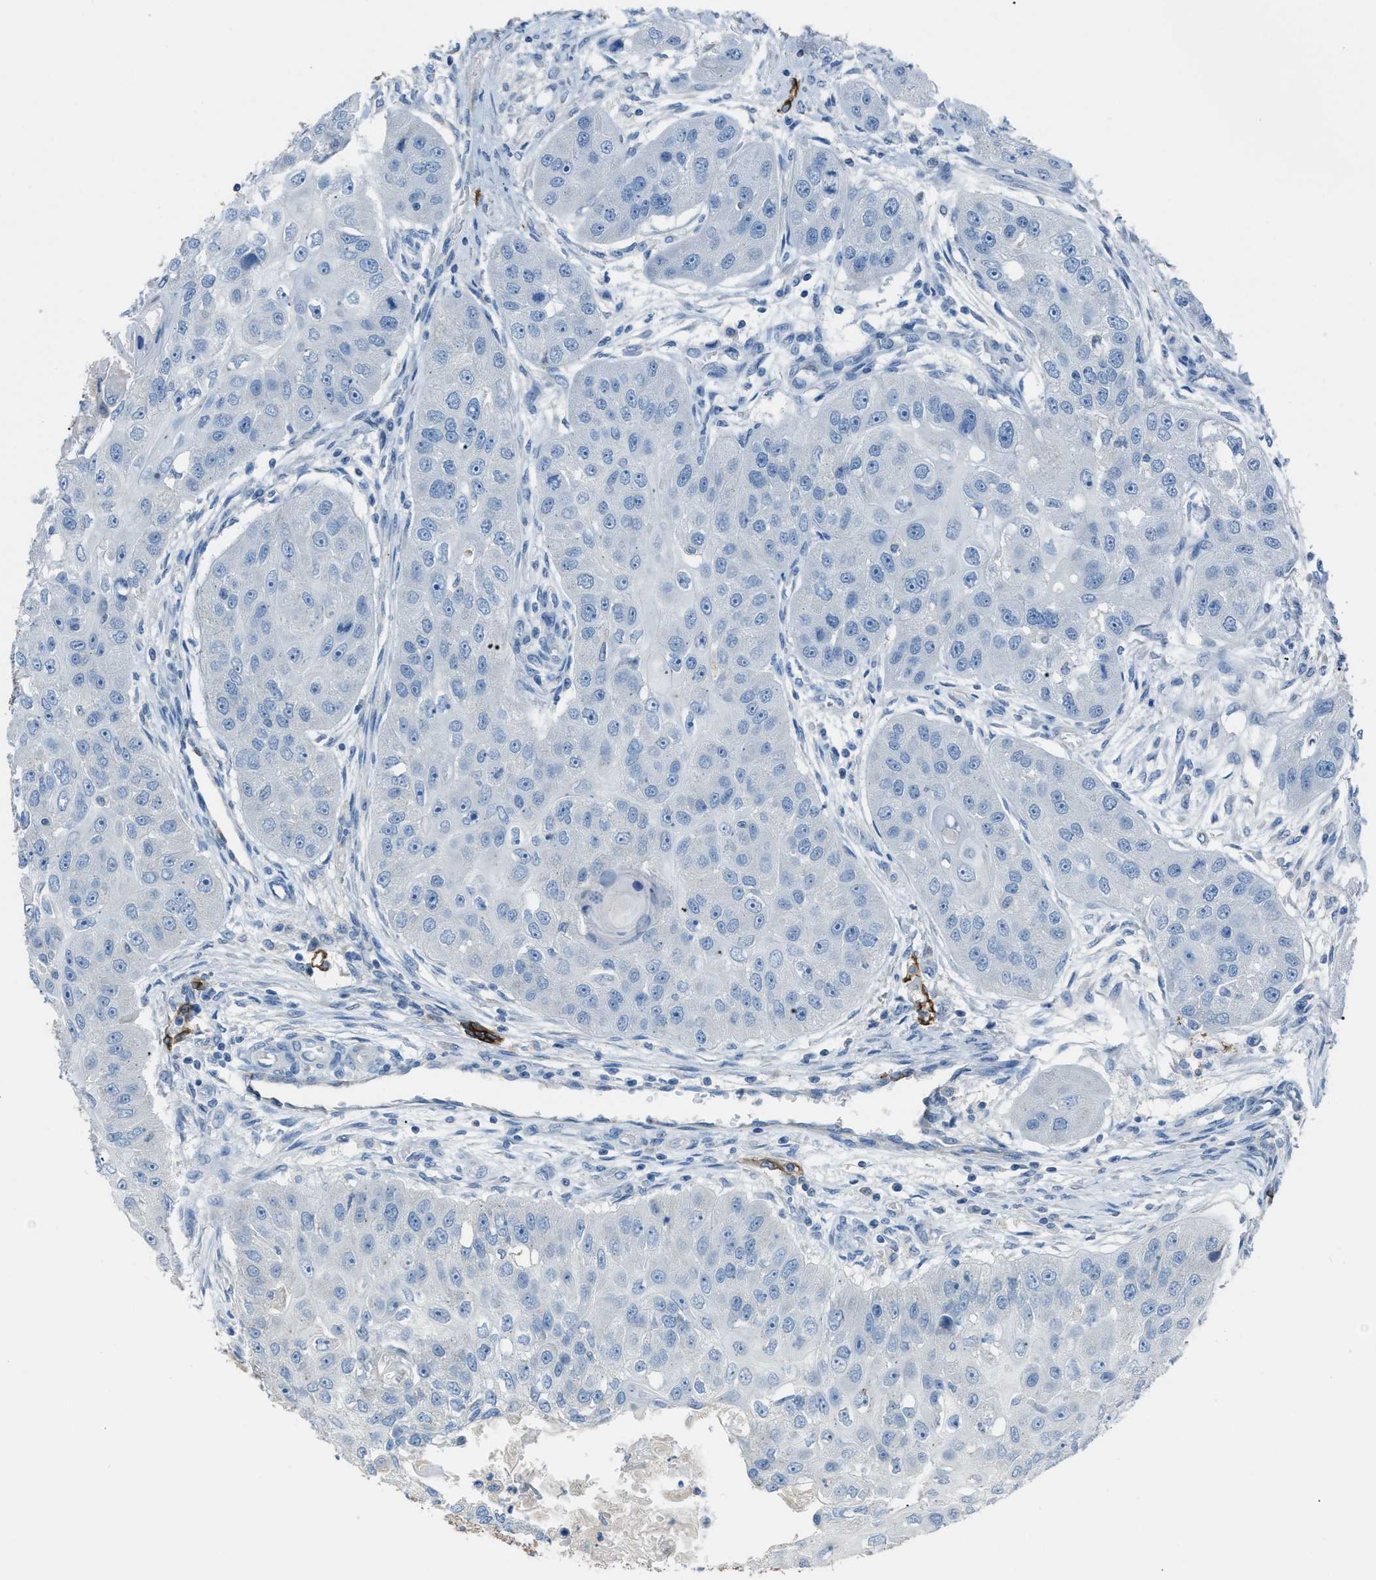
{"staining": {"intensity": "negative", "quantity": "none", "location": "none"}, "tissue": "head and neck cancer", "cell_type": "Tumor cells", "image_type": "cancer", "snomed": [{"axis": "morphology", "description": "Normal tissue, NOS"}, {"axis": "morphology", "description": "Squamous cell carcinoma, NOS"}, {"axis": "topography", "description": "Skeletal muscle"}, {"axis": "topography", "description": "Head-Neck"}], "caption": "High power microscopy photomicrograph of an immunohistochemistry (IHC) image of head and neck squamous cell carcinoma, revealing no significant staining in tumor cells.", "gene": "SLC22A15", "patient": {"sex": "male", "age": 51}}